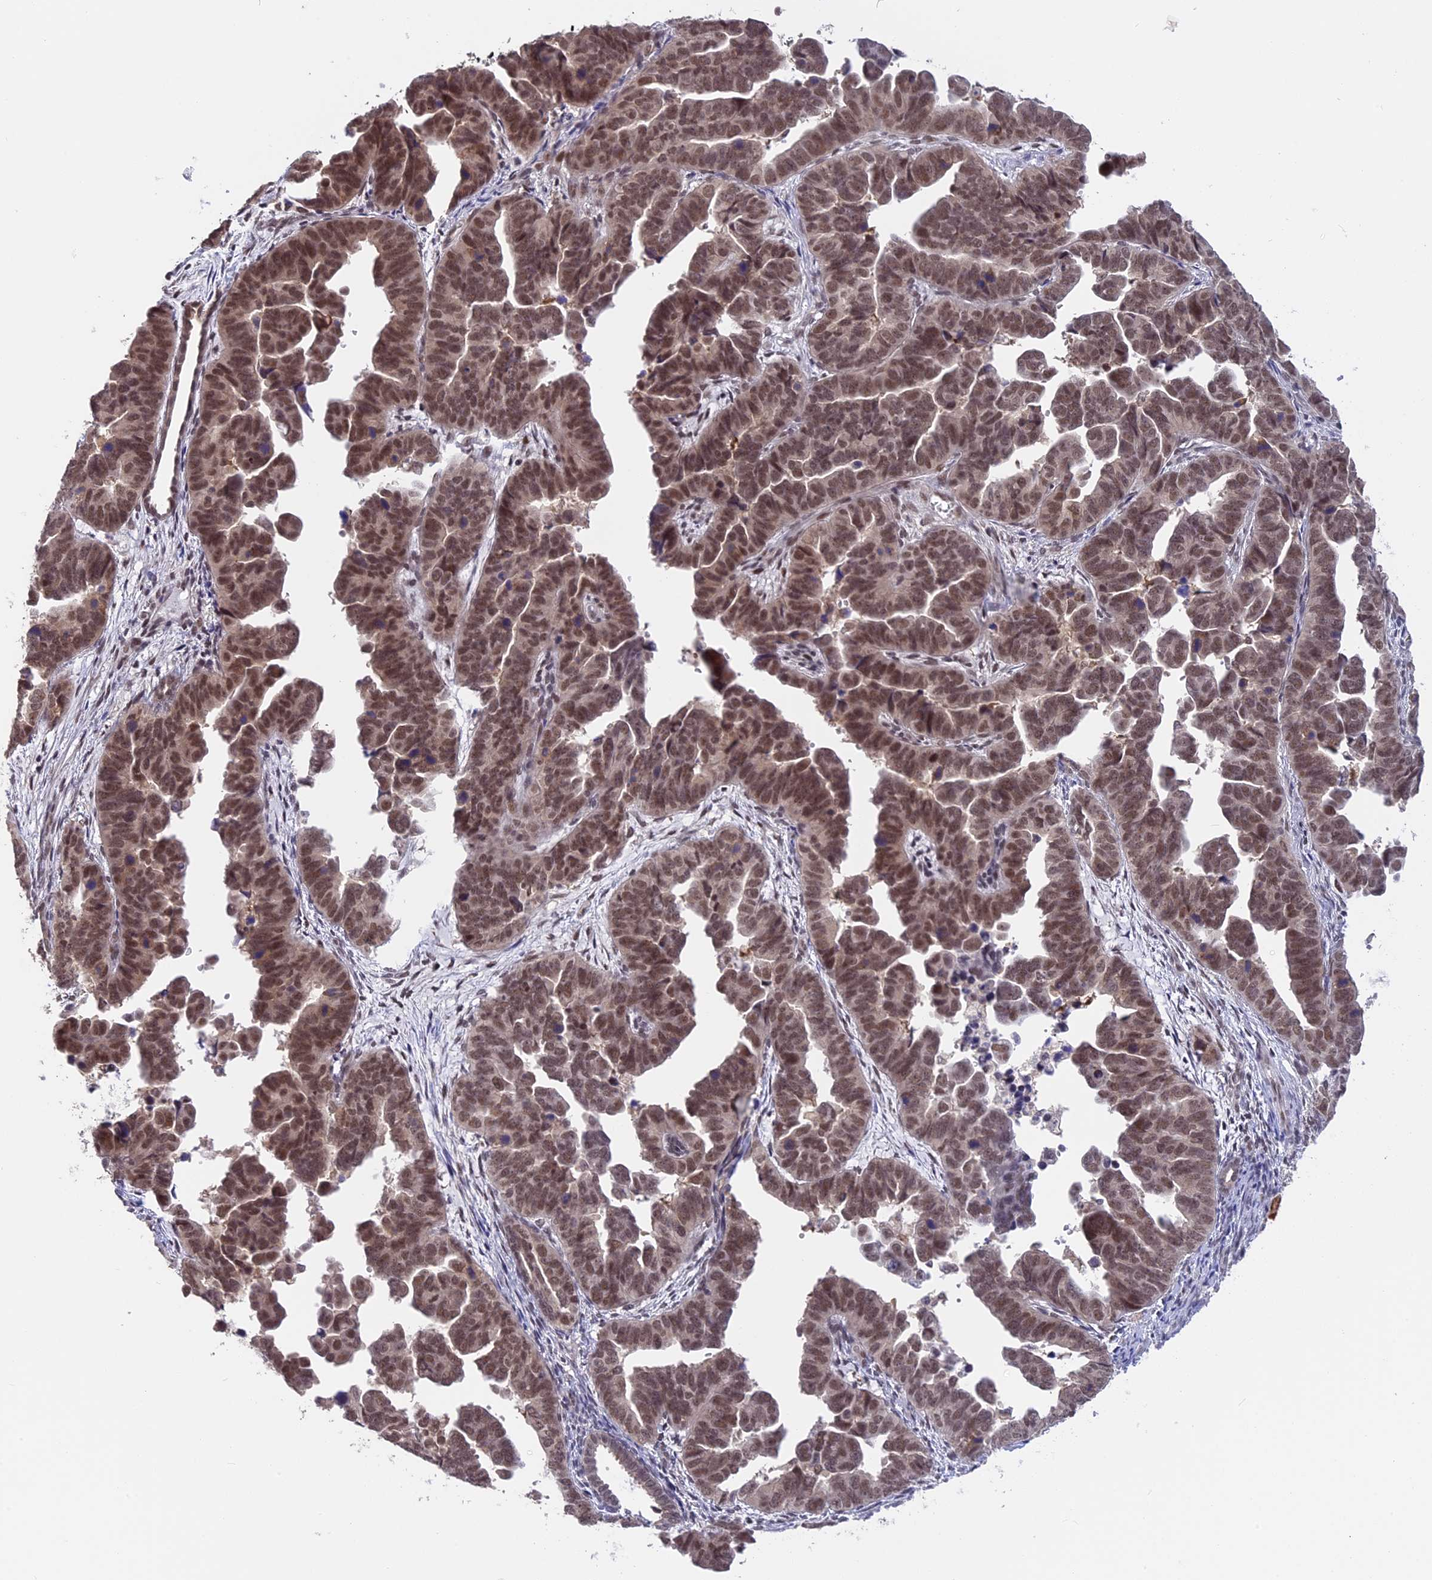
{"staining": {"intensity": "moderate", "quantity": ">75%", "location": "nuclear"}, "tissue": "endometrial cancer", "cell_type": "Tumor cells", "image_type": "cancer", "snomed": [{"axis": "morphology", "description": "Adenocarcinoma, NOS"}, {"axis": "topography", "description": "Endometrium"}], "caption": "Adenocarcinoma (endometrial) stained for a protein demonstrates moderate nuclear positivity in tumor cells.", "gene": "POLR2C", "patient": {"sex": "female", "age": 75}}